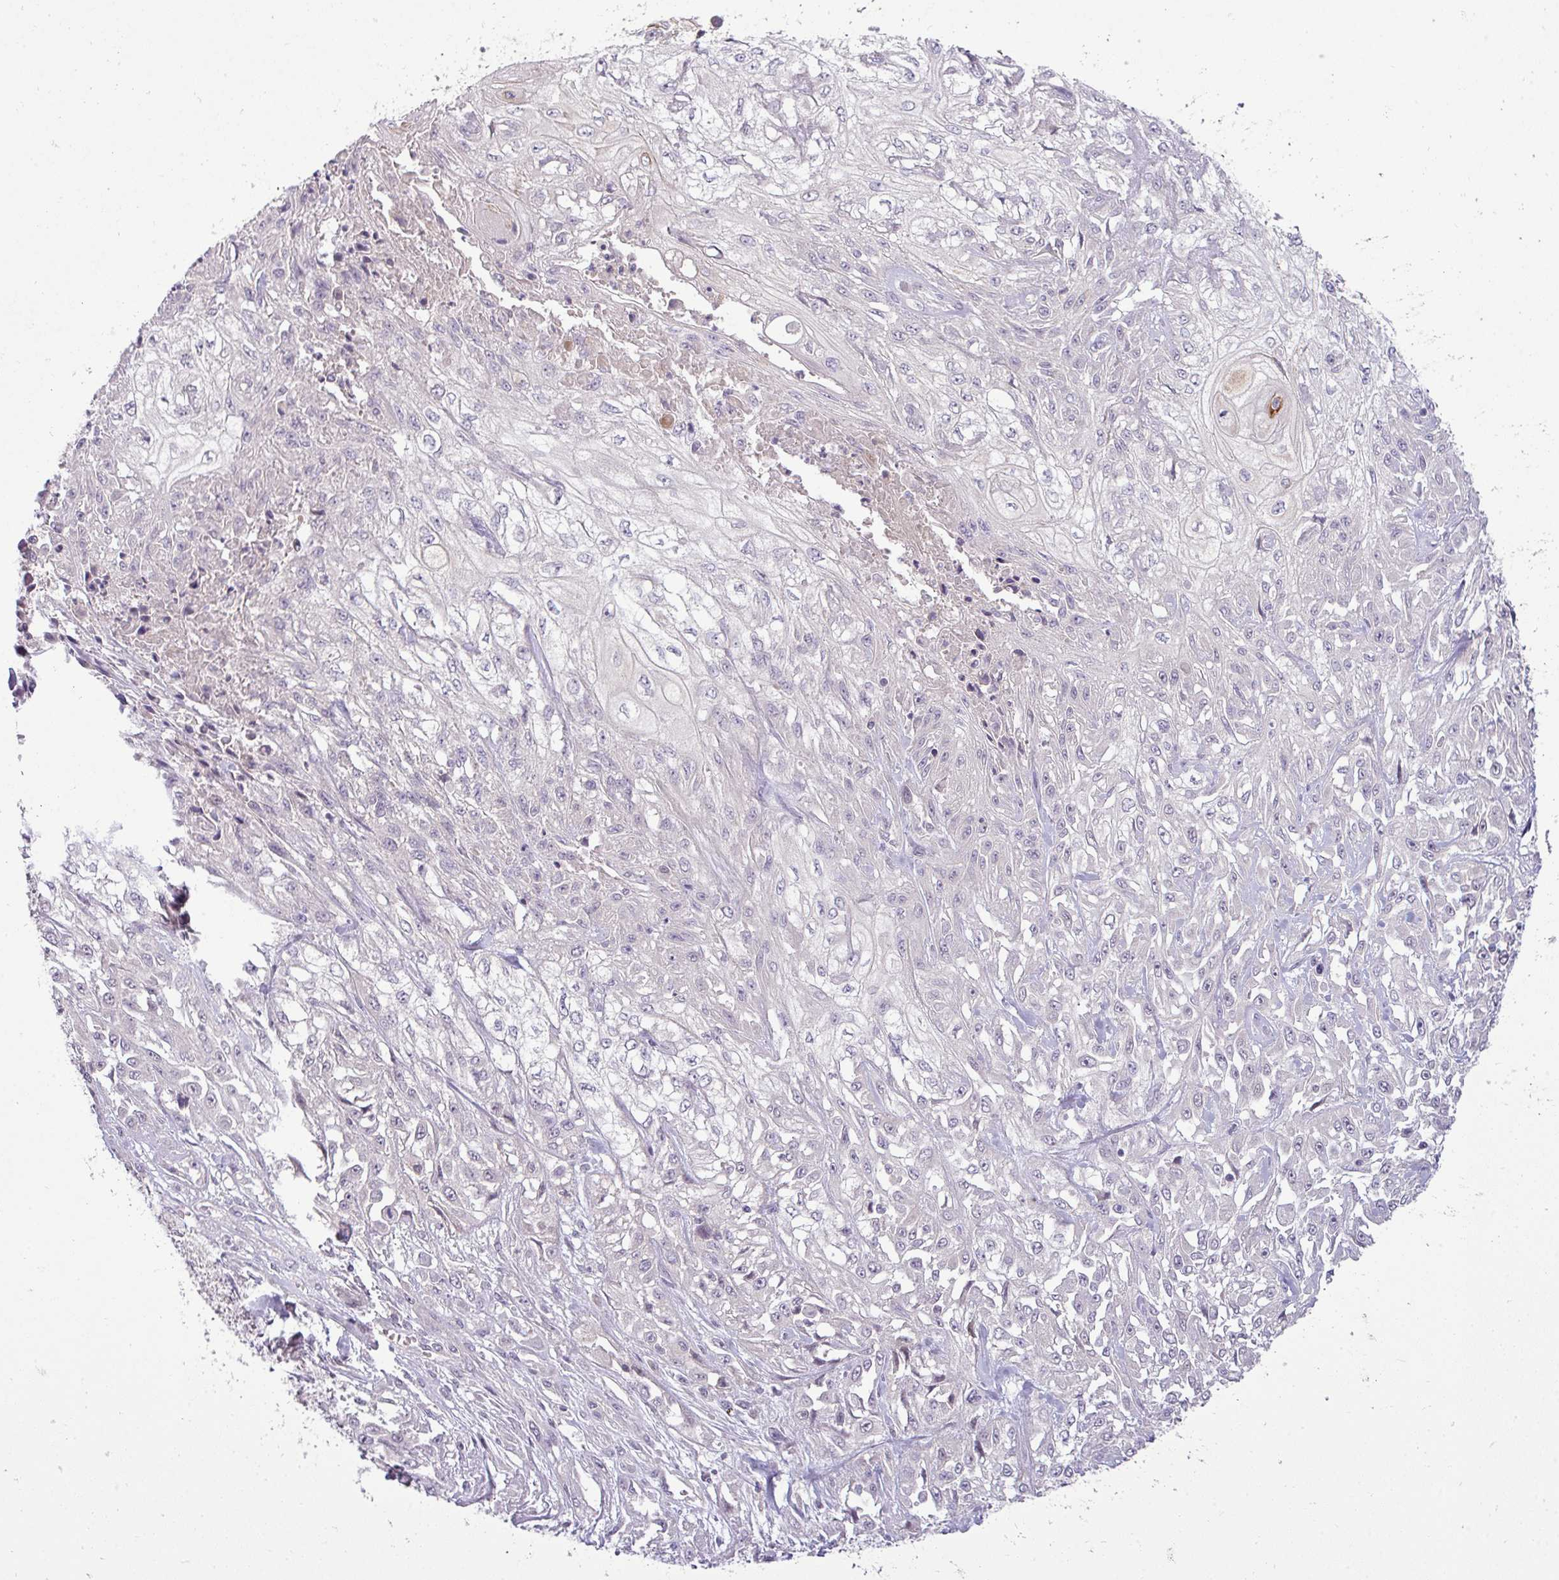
{"staining": {"intensity": "negative", "quantity": "none", "location": "none"}, "tissue": "skin cancer", "cell_type": "Tumor cells", "image_type": "cancer", "snomed": [{"axis": "morphology", "description": "Squamous cell carcinoma, NOS"}, {"axis": "morphology", "description": "Squamous cell carcinoma, metastatic, NOS"}, {"axis": "topography", "description": "Skin"}, {"axis": "topography", "description": "Lymph node"}], "caption": "Immunohistochemistry micrograph of neoplastic tissue: human skin cancer stained with DAB displays no significant protein expression in tumor cells.", "gene": "APOM", "patient": {"sex": "male", "age": 75}}